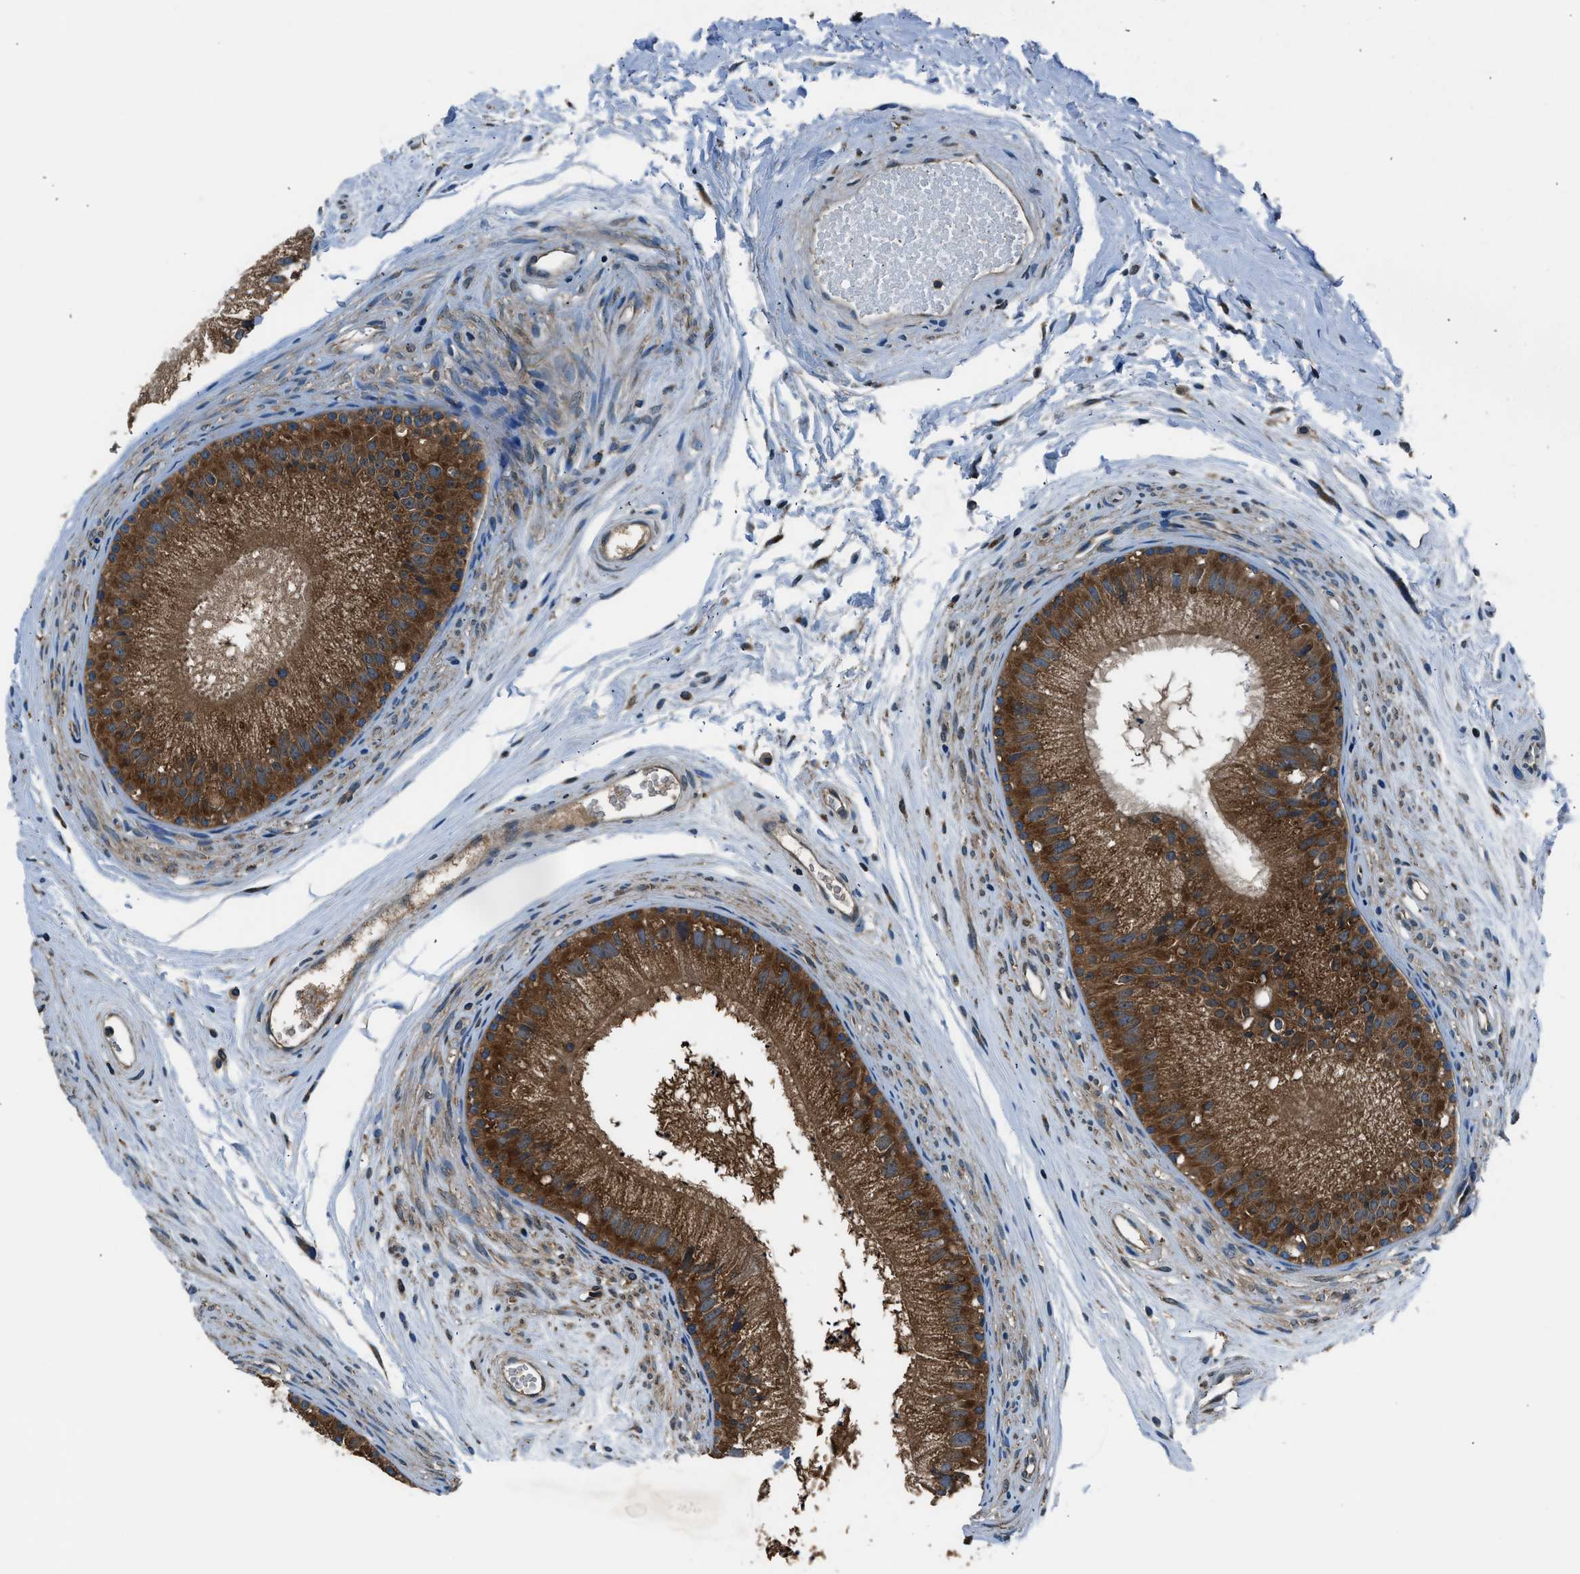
{"staining": {"intensity": "strong", "quantity": ">75%", "location": "cytoplasmic/membranous"}, "tissue": "epididymis", "cell_type": "Glandular cells", "image_type": "normal", "snomed": [{"axis": "morphology", "description": "Normal tissue, NOS"}, {"axis": "topography", "description": "Epididymis"}], "caption": "Protein analysis of benign epididymis demonstrates strong cytoplasmic/membranous expression in about >75% of glandular cells.", "gene": "ARFGAP2", "patient": {"sex": "male", "age": 56}}